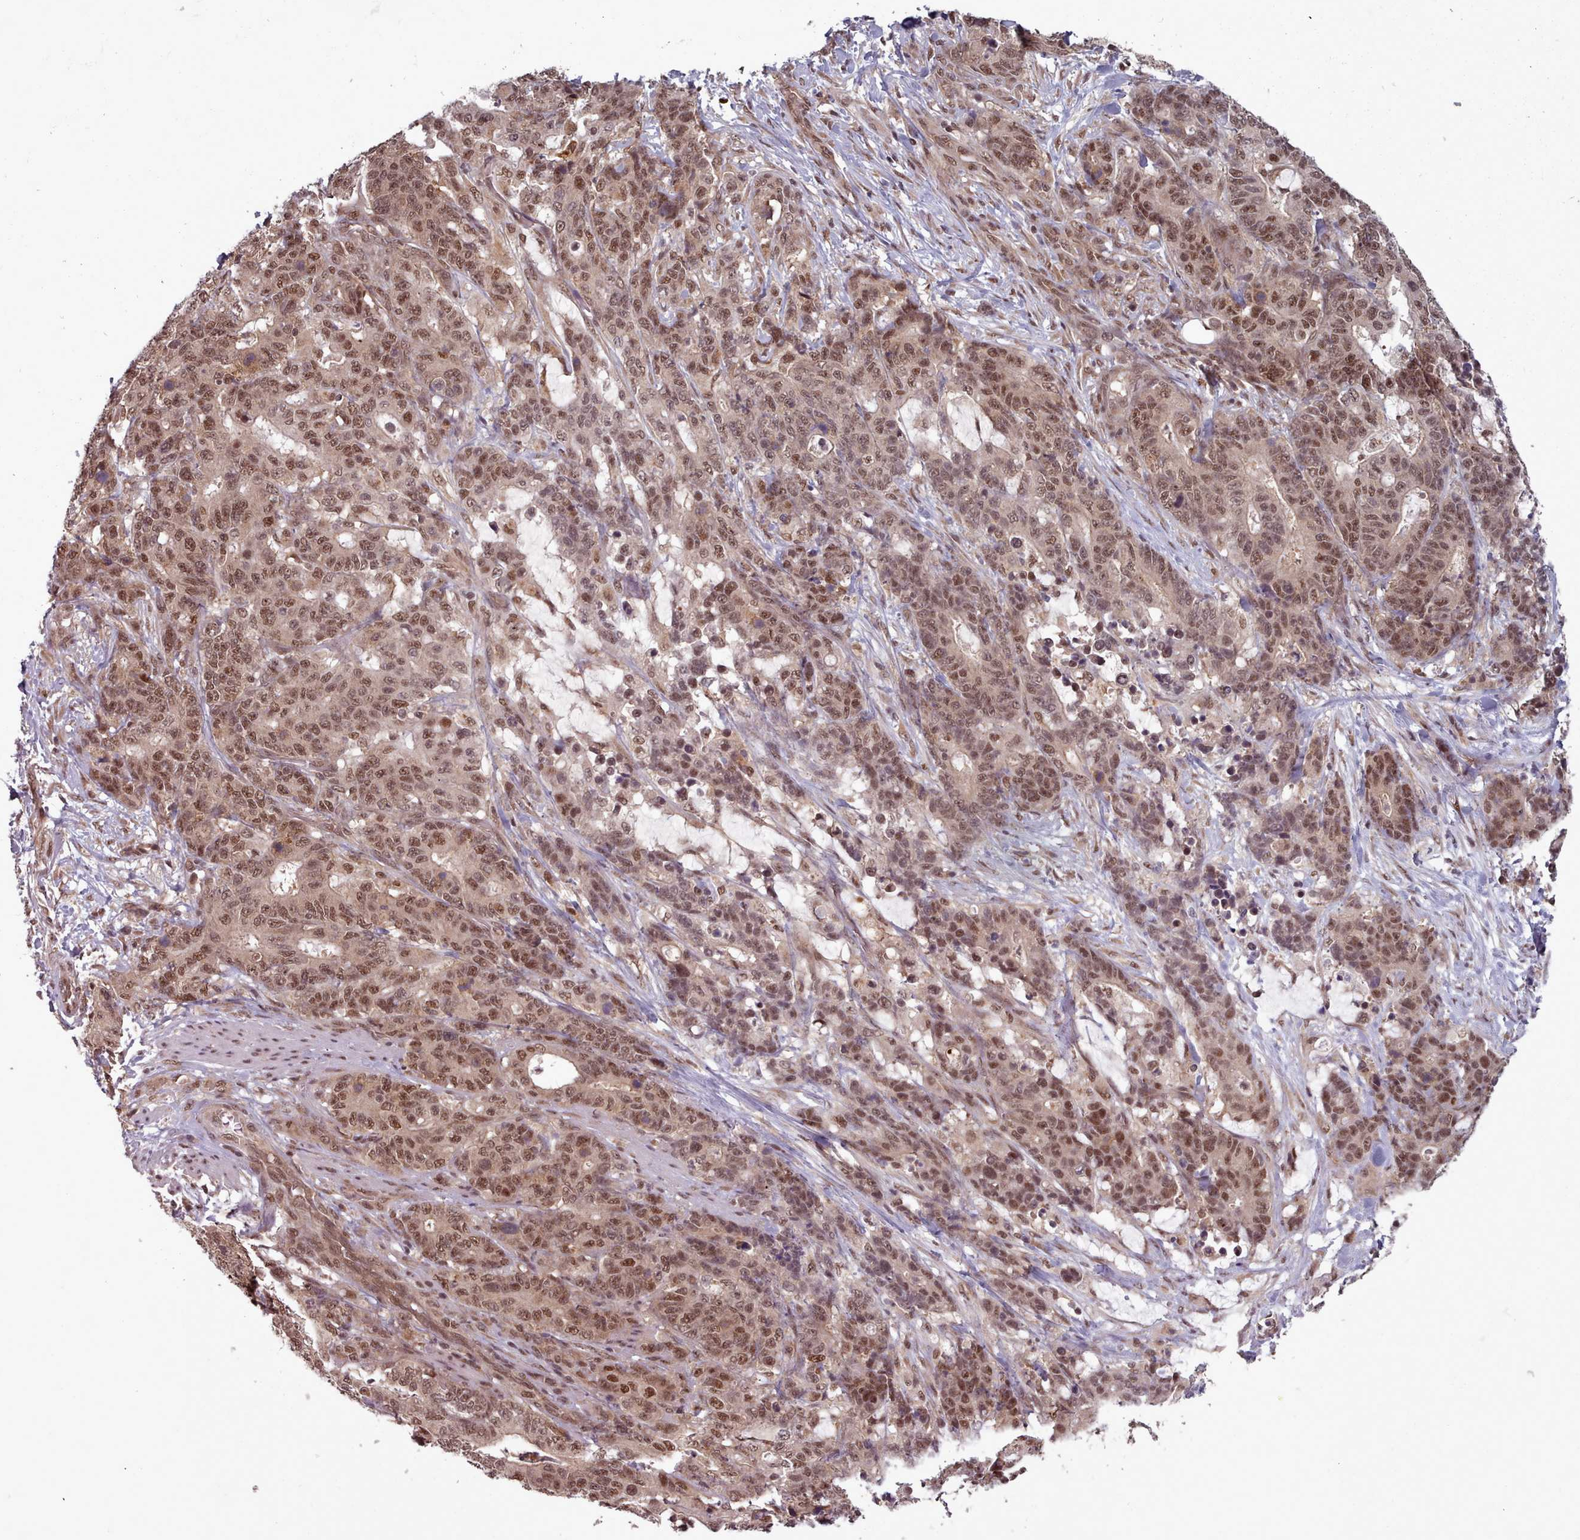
{"staining": {"intensity": "moderate", "quantity": ">75%", "location": "nuclear"}, "tissue": "stomach cancer", "cell_type": "Tumor cells", "image_type": "cancer", "snomed": [{"axis": "morphology", "description": "Normal tissue, NOS"}, {"axis": "morphology", "description": "Adenocarcinoma, NOS"}, {"axis": "topography", "description": "Stomach"}], "caption": "High-magnification brightfield microscopy of stomach cancer (adenocarcinoma) stained with DAB (brown) and counterstained with hematoxylin (blue). tumor cells exhibit moderate nuclear staining is seen in approximately>75% of cells.", "gene": "DHX8", "patient": {"sex": "female", "age": 64}}